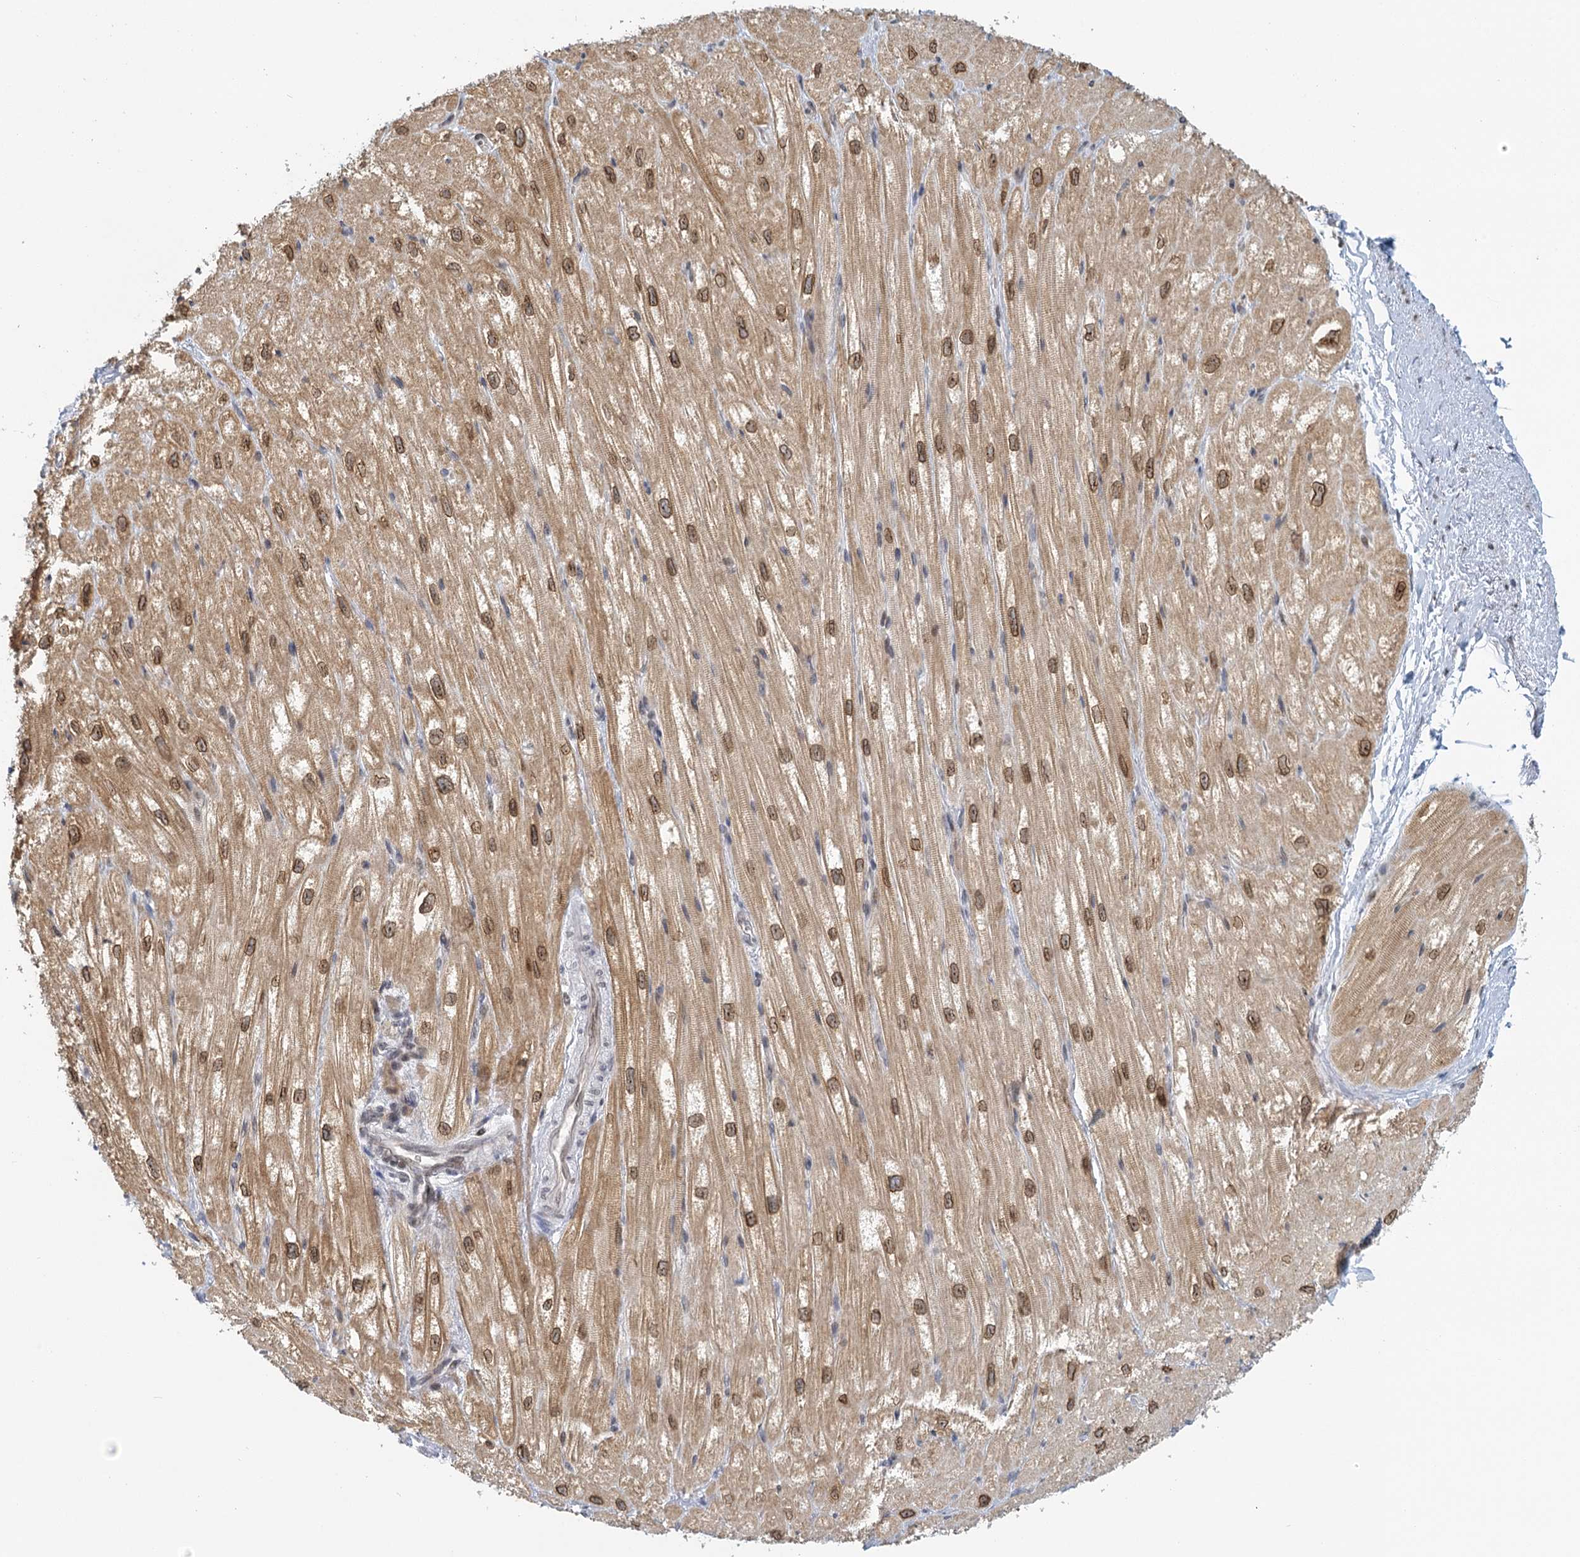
{"staining": {"intensity": "moderate", "quantity": ">75%", "location": "cytoplasmic/membranous,nuclear"}, "tissue": "heart muscle", "cell_type": "Cardiomyocytes", "image_type": "normal", "snomed": [{"axis": "morphology", "description": "Normal tissue, NOS"}, {"axis": "topography", "description": "Heart"}], "caption": "Brown immunohistochemical staining in normal heart muscle demonstrates moderate cytoplasmic/membranous,nuclear expression in about >75% of cardiomyocytes.", "gene": "TREX1", "patient": {"sex": "male", "age": 50}}